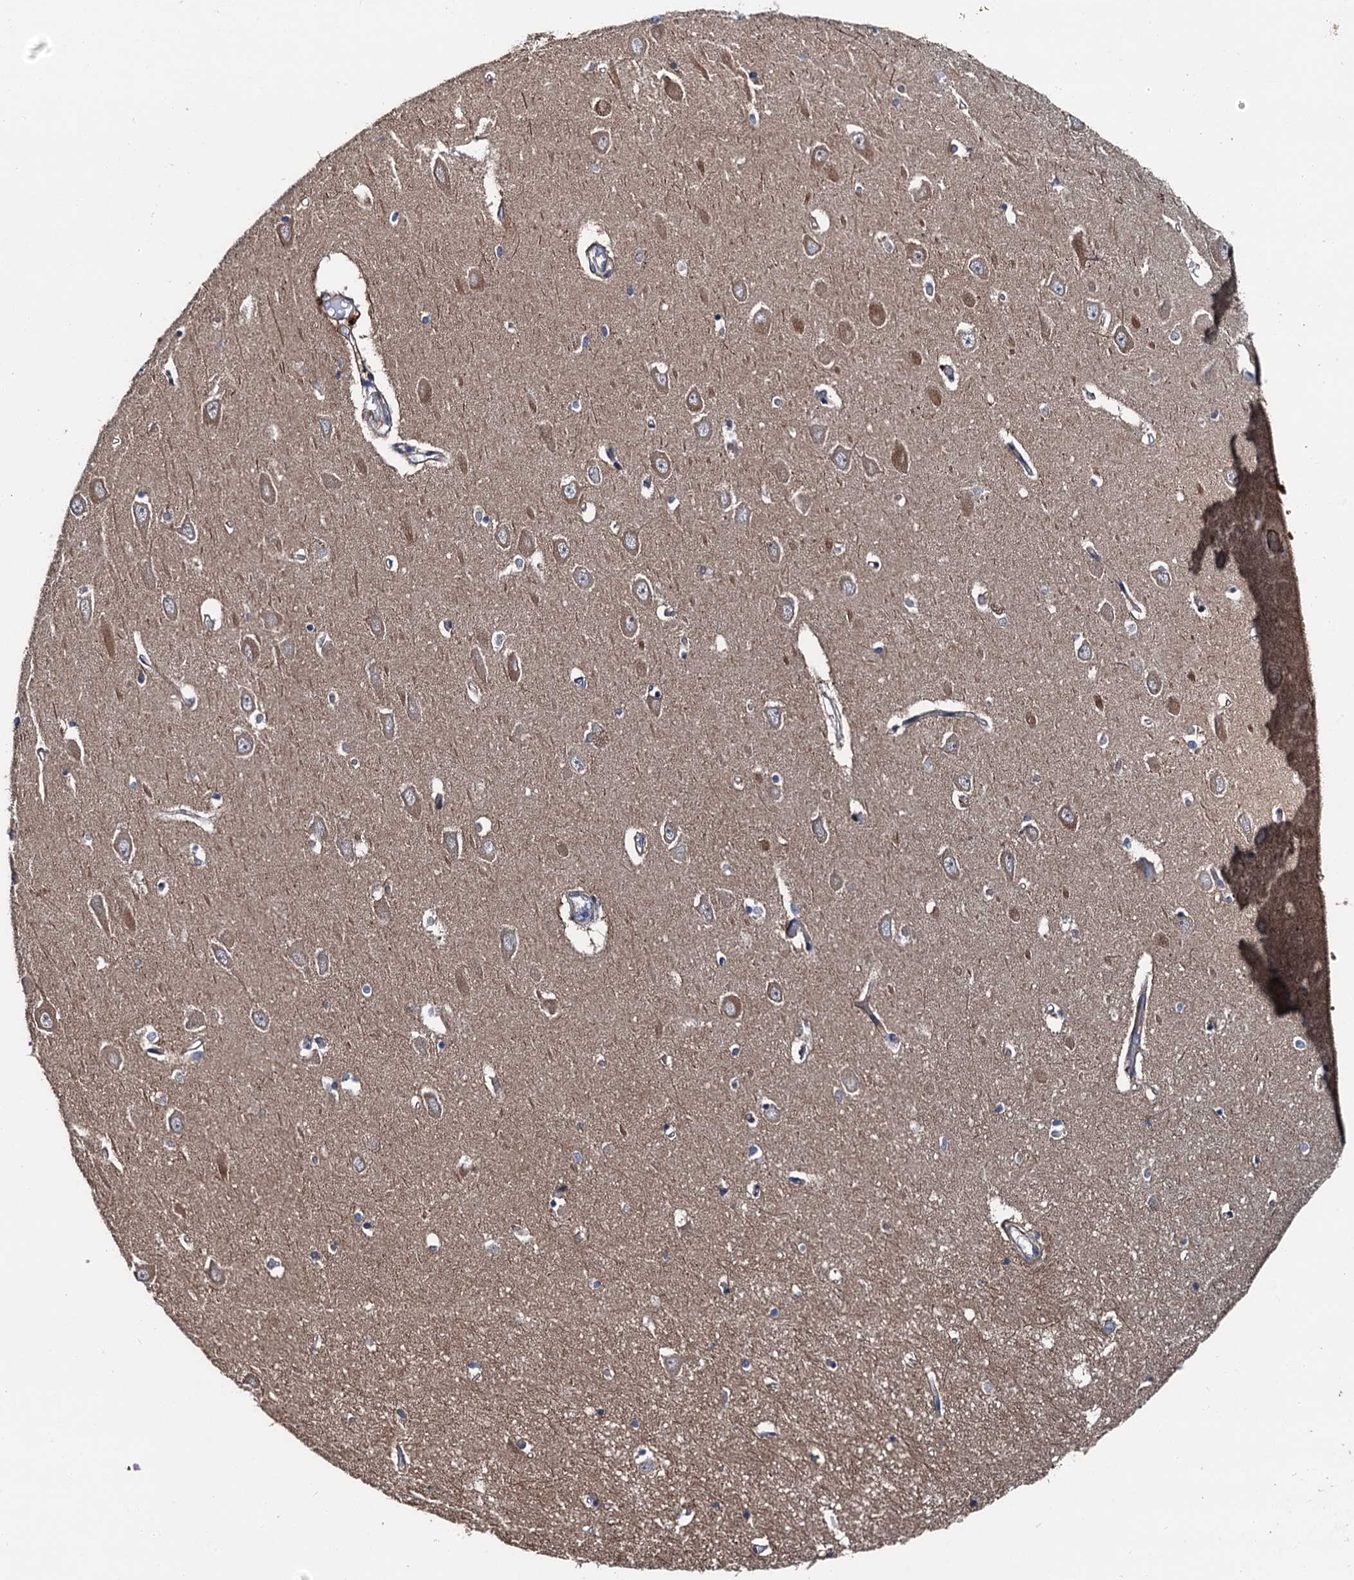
{"staining": {"intensity": "weak", "quantity": "<25%", "location": "cytoplasmic/membranous"}, "tissue": "hippocampus", "cell_type": "Glial cells", "image_type": "normal", "snomed": [{"axis": "morphology", "description": "Normal tissue, NOS"}, {"axis": "topography", "description": "Hippocampus"}], "caption": "This is an immunohistochemistry micrograph of benign hippocampus. There is no expression in glial cells.", "gene": "SLC22A25", "patient": {"sex": "male", "age": 70}}